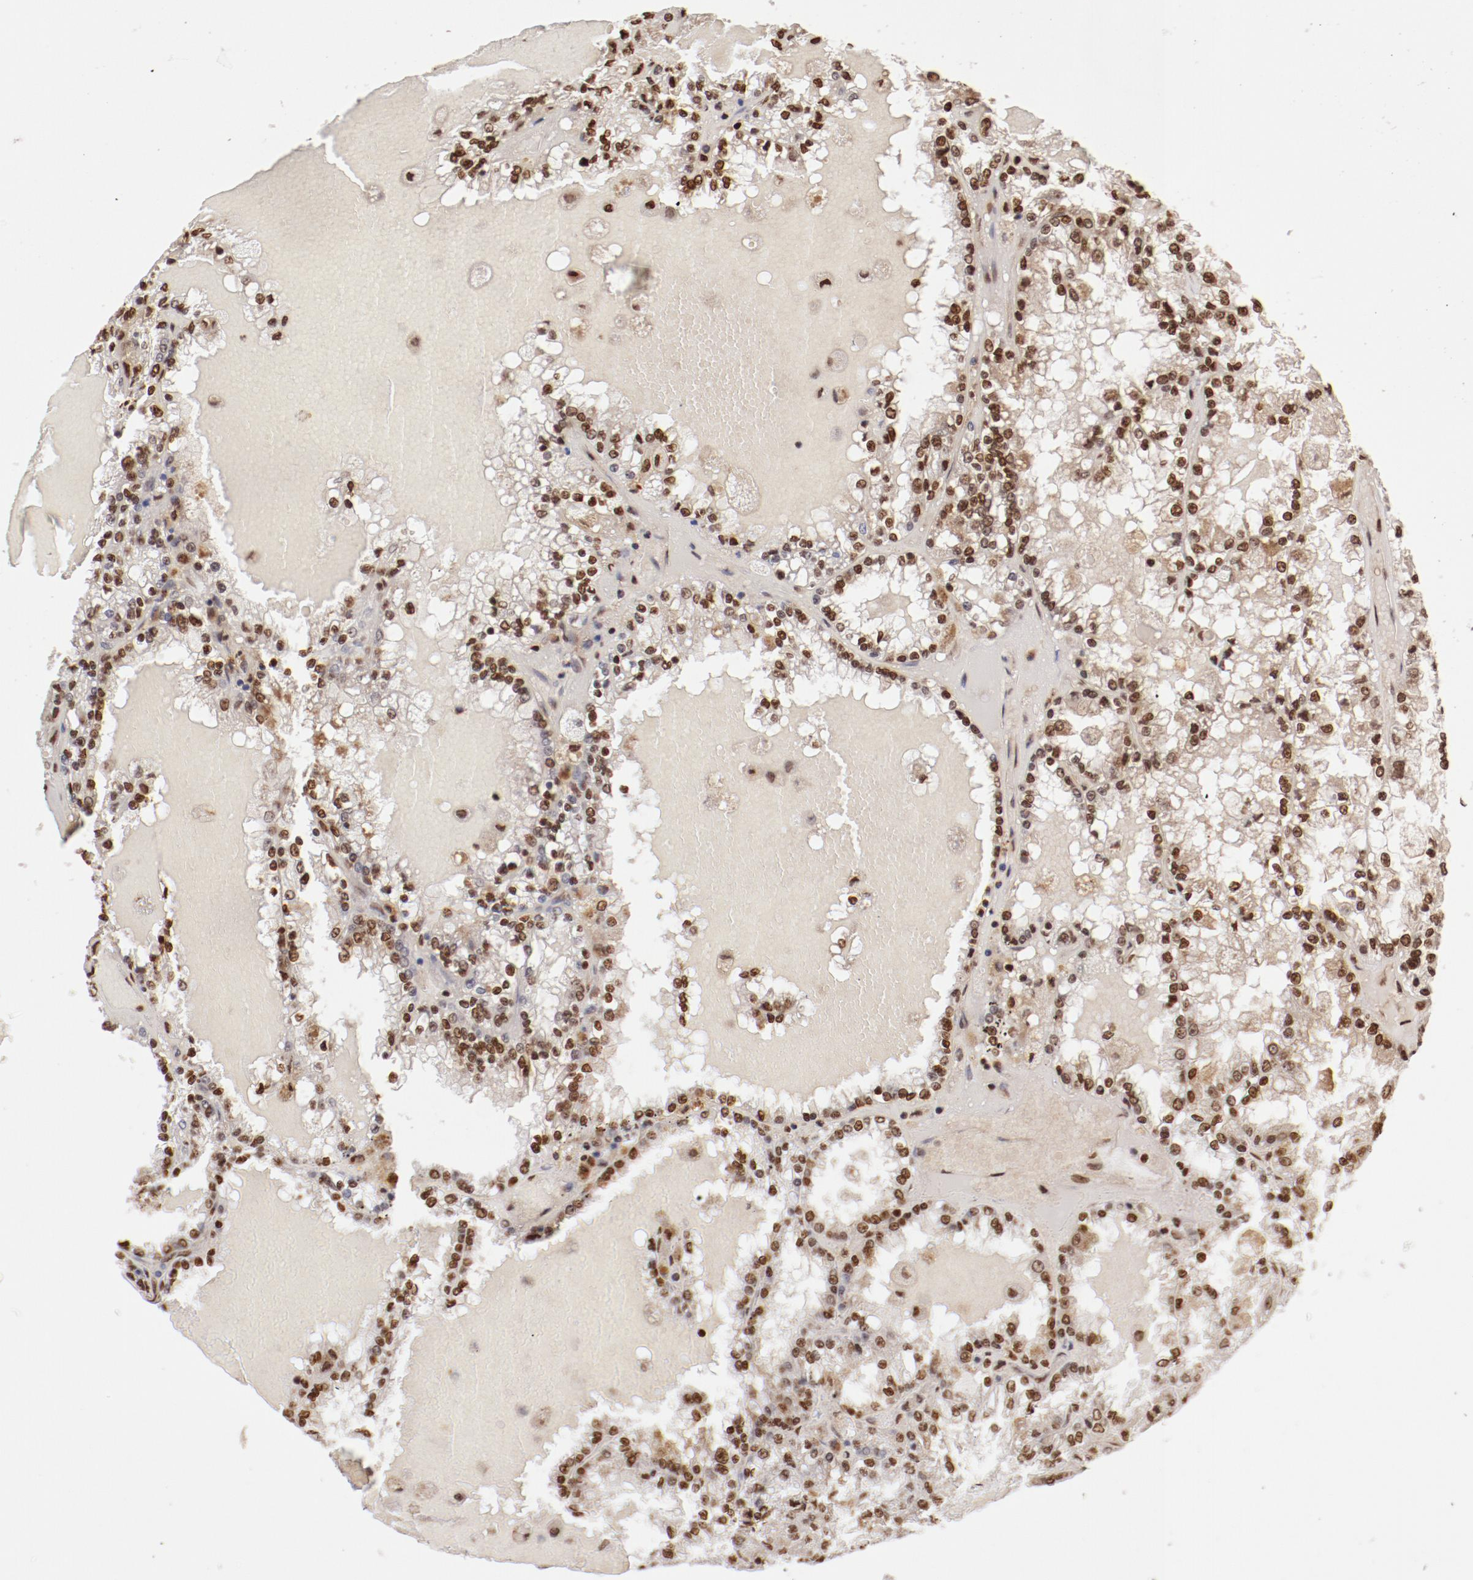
{"staining": {"intensity": "moderate", "quantity": ">75%", "location": "nuclear"}, "tissue": "renal cancer", "cell_type": "Tumor cells", "image_type": "cancer", "snomed": [{"axis": "morphology", "description": "Adenocarcinoma, NOS"}, {"axis": "topography", "description": "Kidney"}], "caption": "Human renal cancer stained with a brown dye shows moderate nuclear positive expression in approximately >75% of tumor cells.", "gene": "ABL2", "patient": {"sex": "female", "age": 56}}